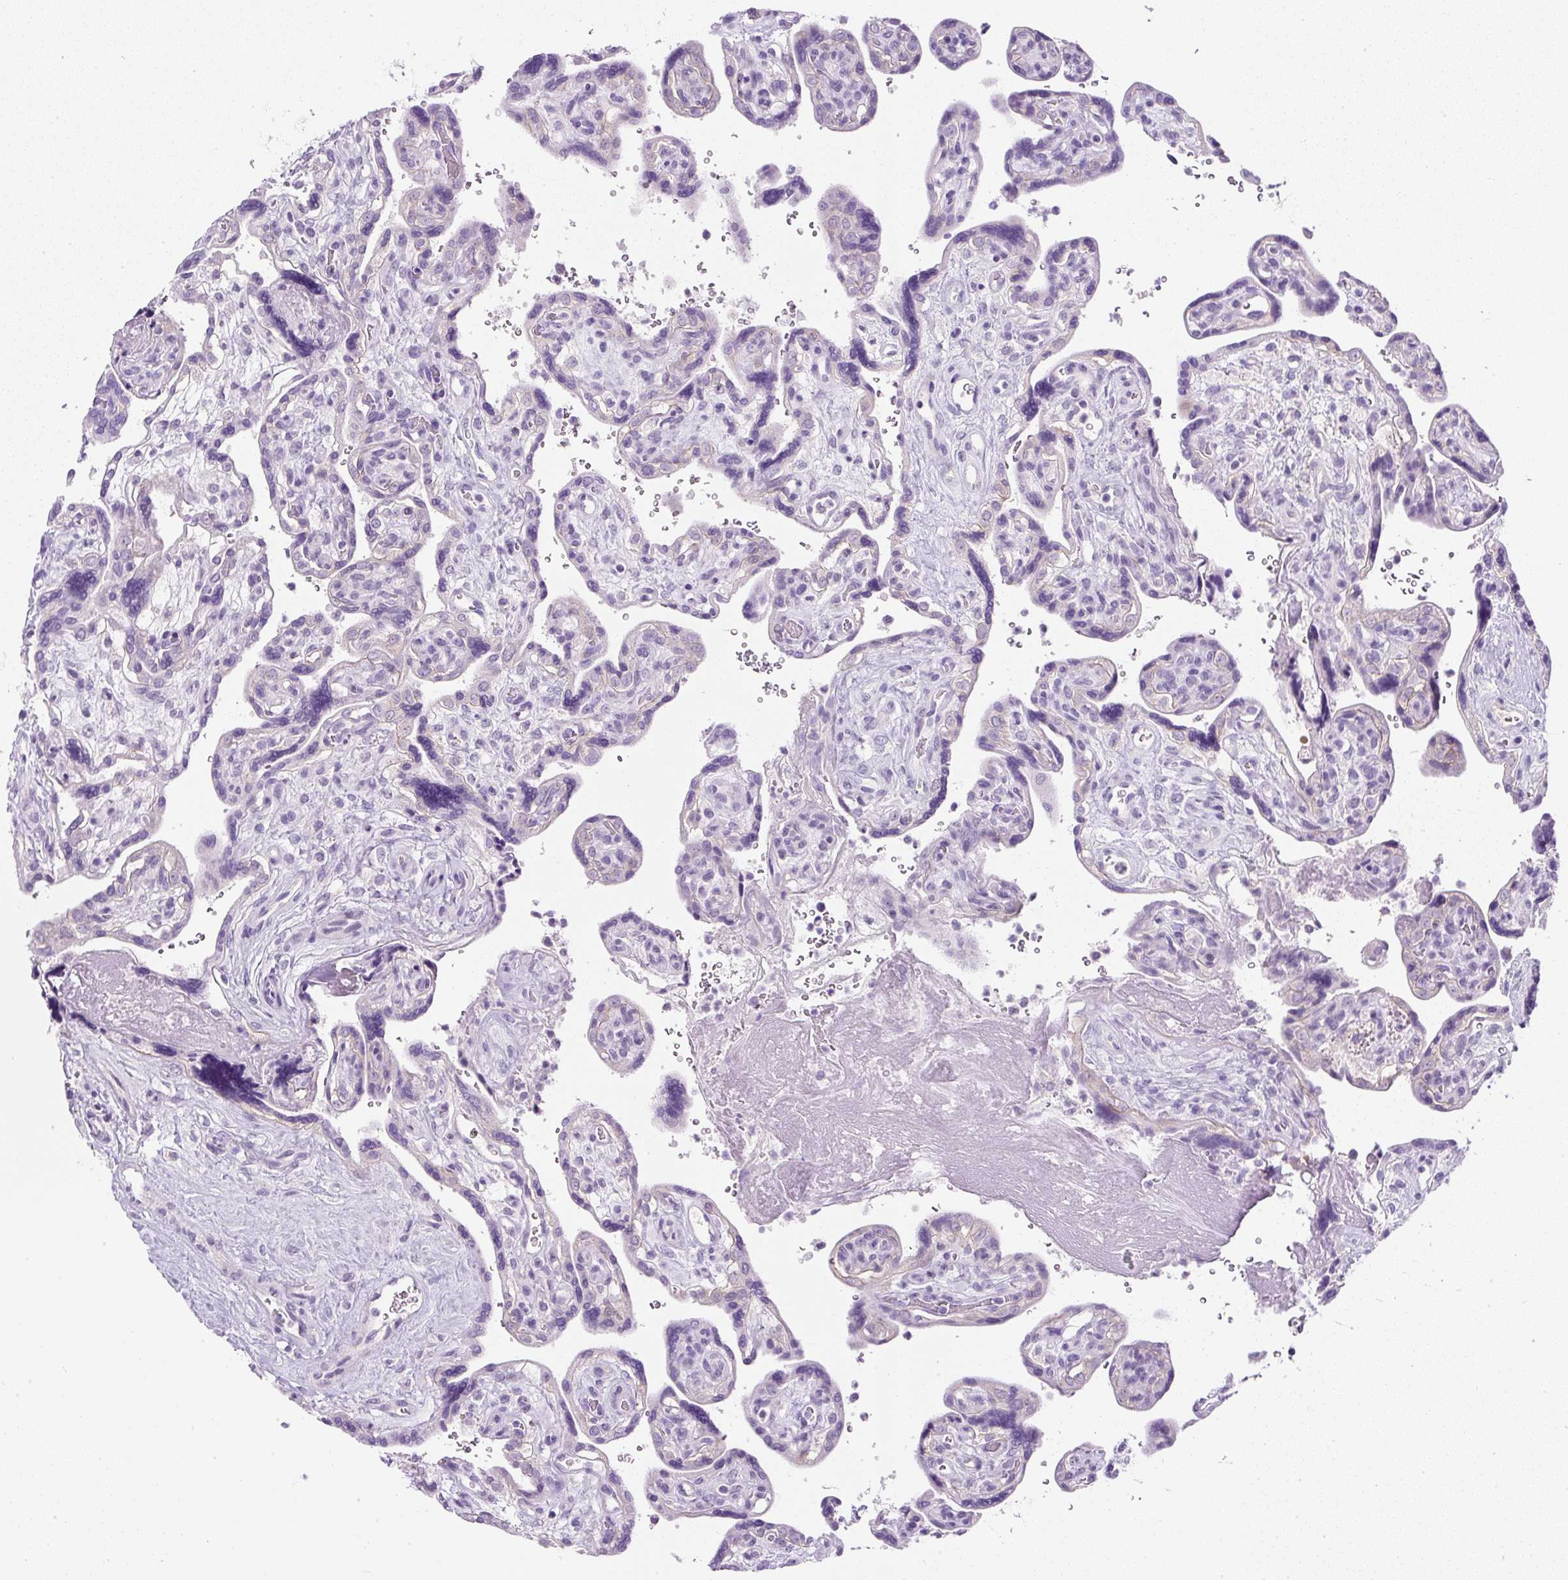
{"staining": {"intensity": "negative", "quantity": "none", "location": "none"}, "tissue": "placenta", "cell_type": "Decidual cells", "image_type": "normal", "snomed": [{"axis": "morphology", "description": "Normal tissue, NOS"}, {"axis": "topography", "description": "Placenta"}], "caption": "IHC micrograph of benign placenta stained for a protein (brown), which reveals no expression in decidual cells. (DAB IHC, high magnification).", "gene": "COL9A2", "patient": {"sex": "female", "age": 39}}